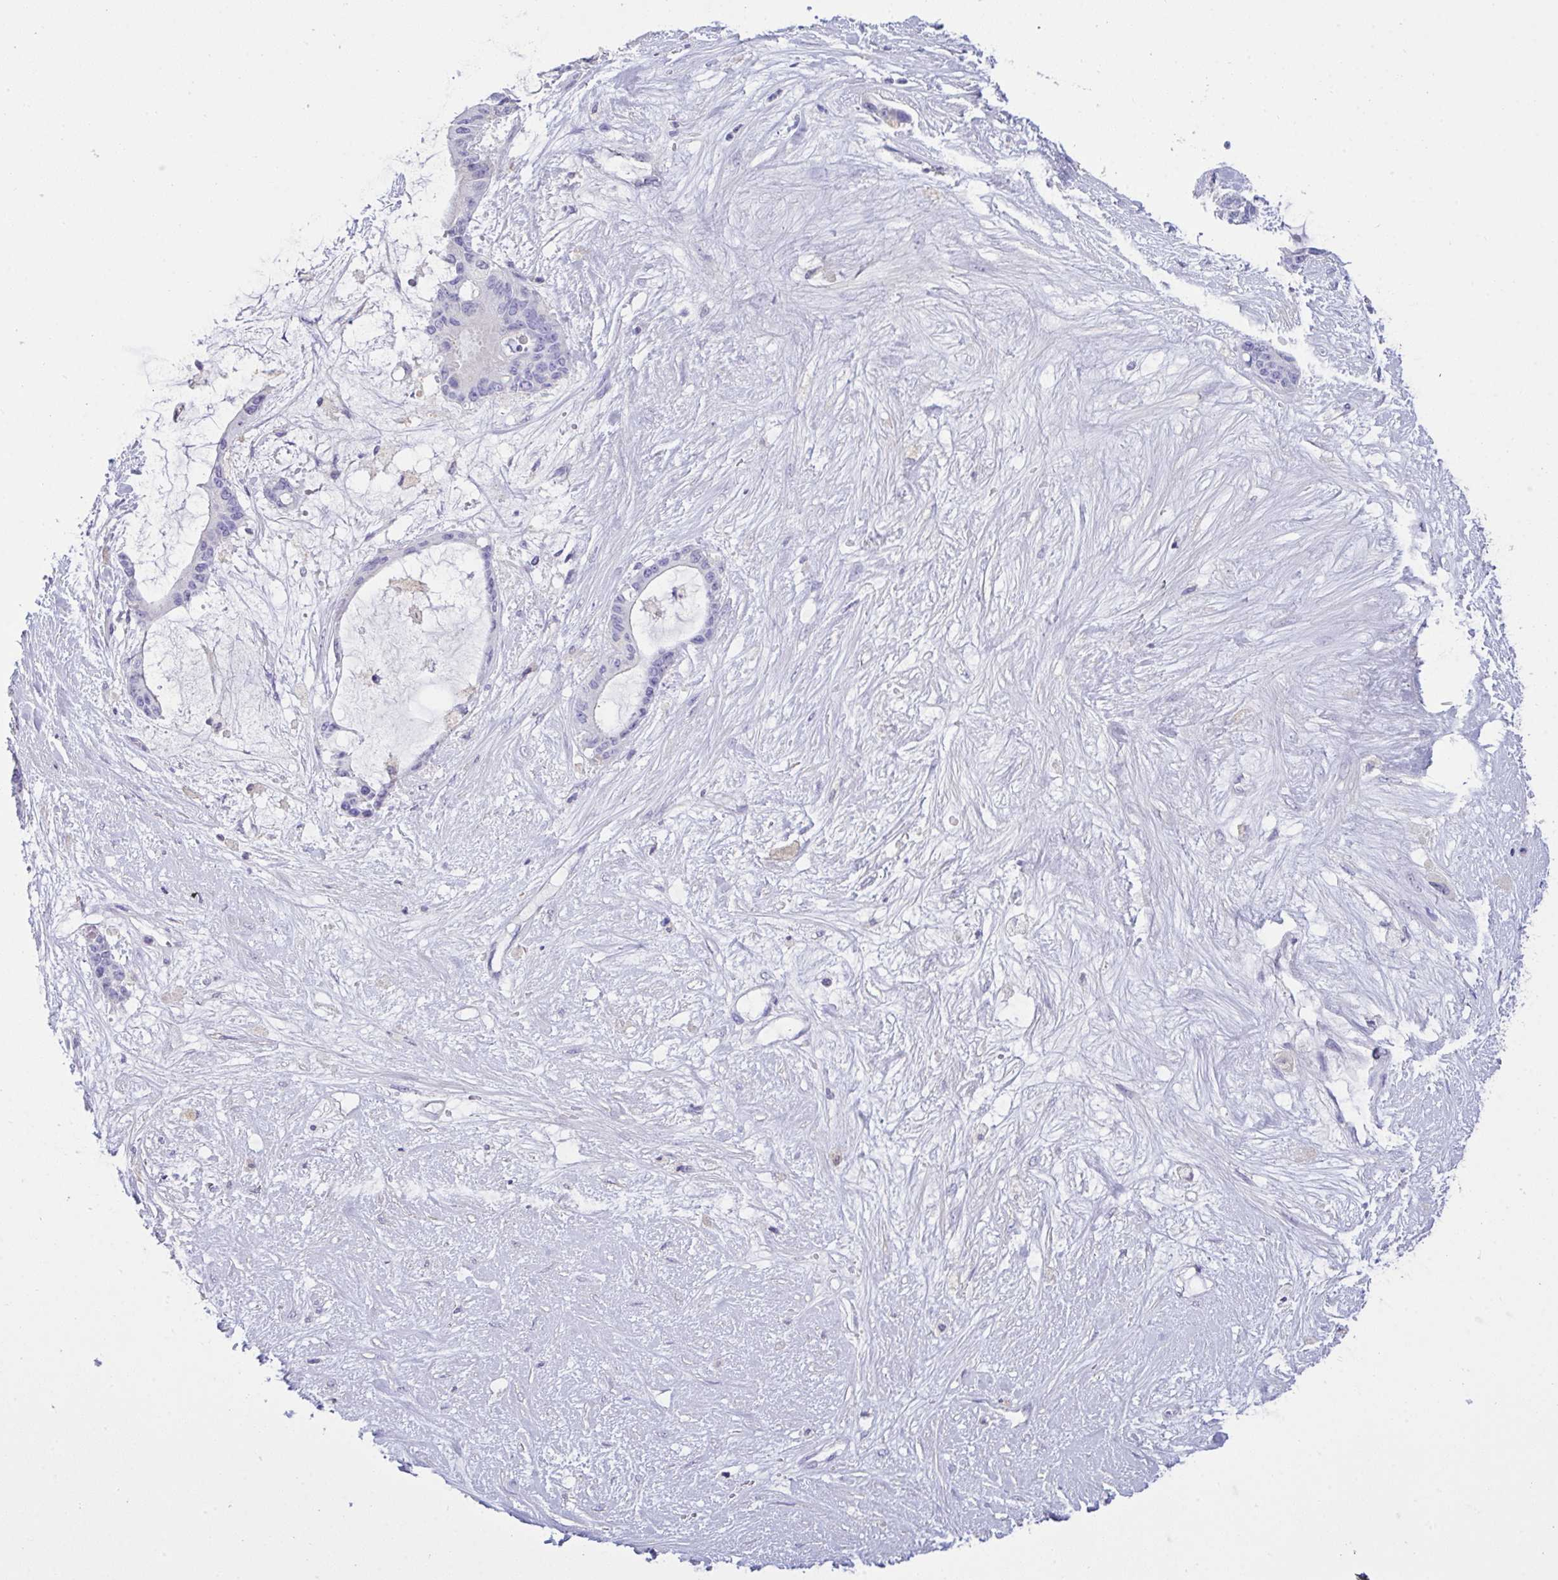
{"staining": {"intensity": "negative", "quantity": "none", "location": "none"}, "tissue": "liver cancer", "cell_type": "Tumor cells", "image_type": "cancer", "snomed": [{"axis": "morphology", "description": "Normal tissue, NOS"}, {"axis": "morphology", "description": "Cholangiocarcinoma"}, {"axis": "topography", "description": "Liver"}, {"axis": "topography", "description": "Peripheral nerve tissue"}], "caption": "Tumor cells are negative for protein expression in human liver cancer (cholangiocarcinoma). Nuclei are stained in blue.", "gene": "CA10", "patient": {"sex": "female", "age": 73}}